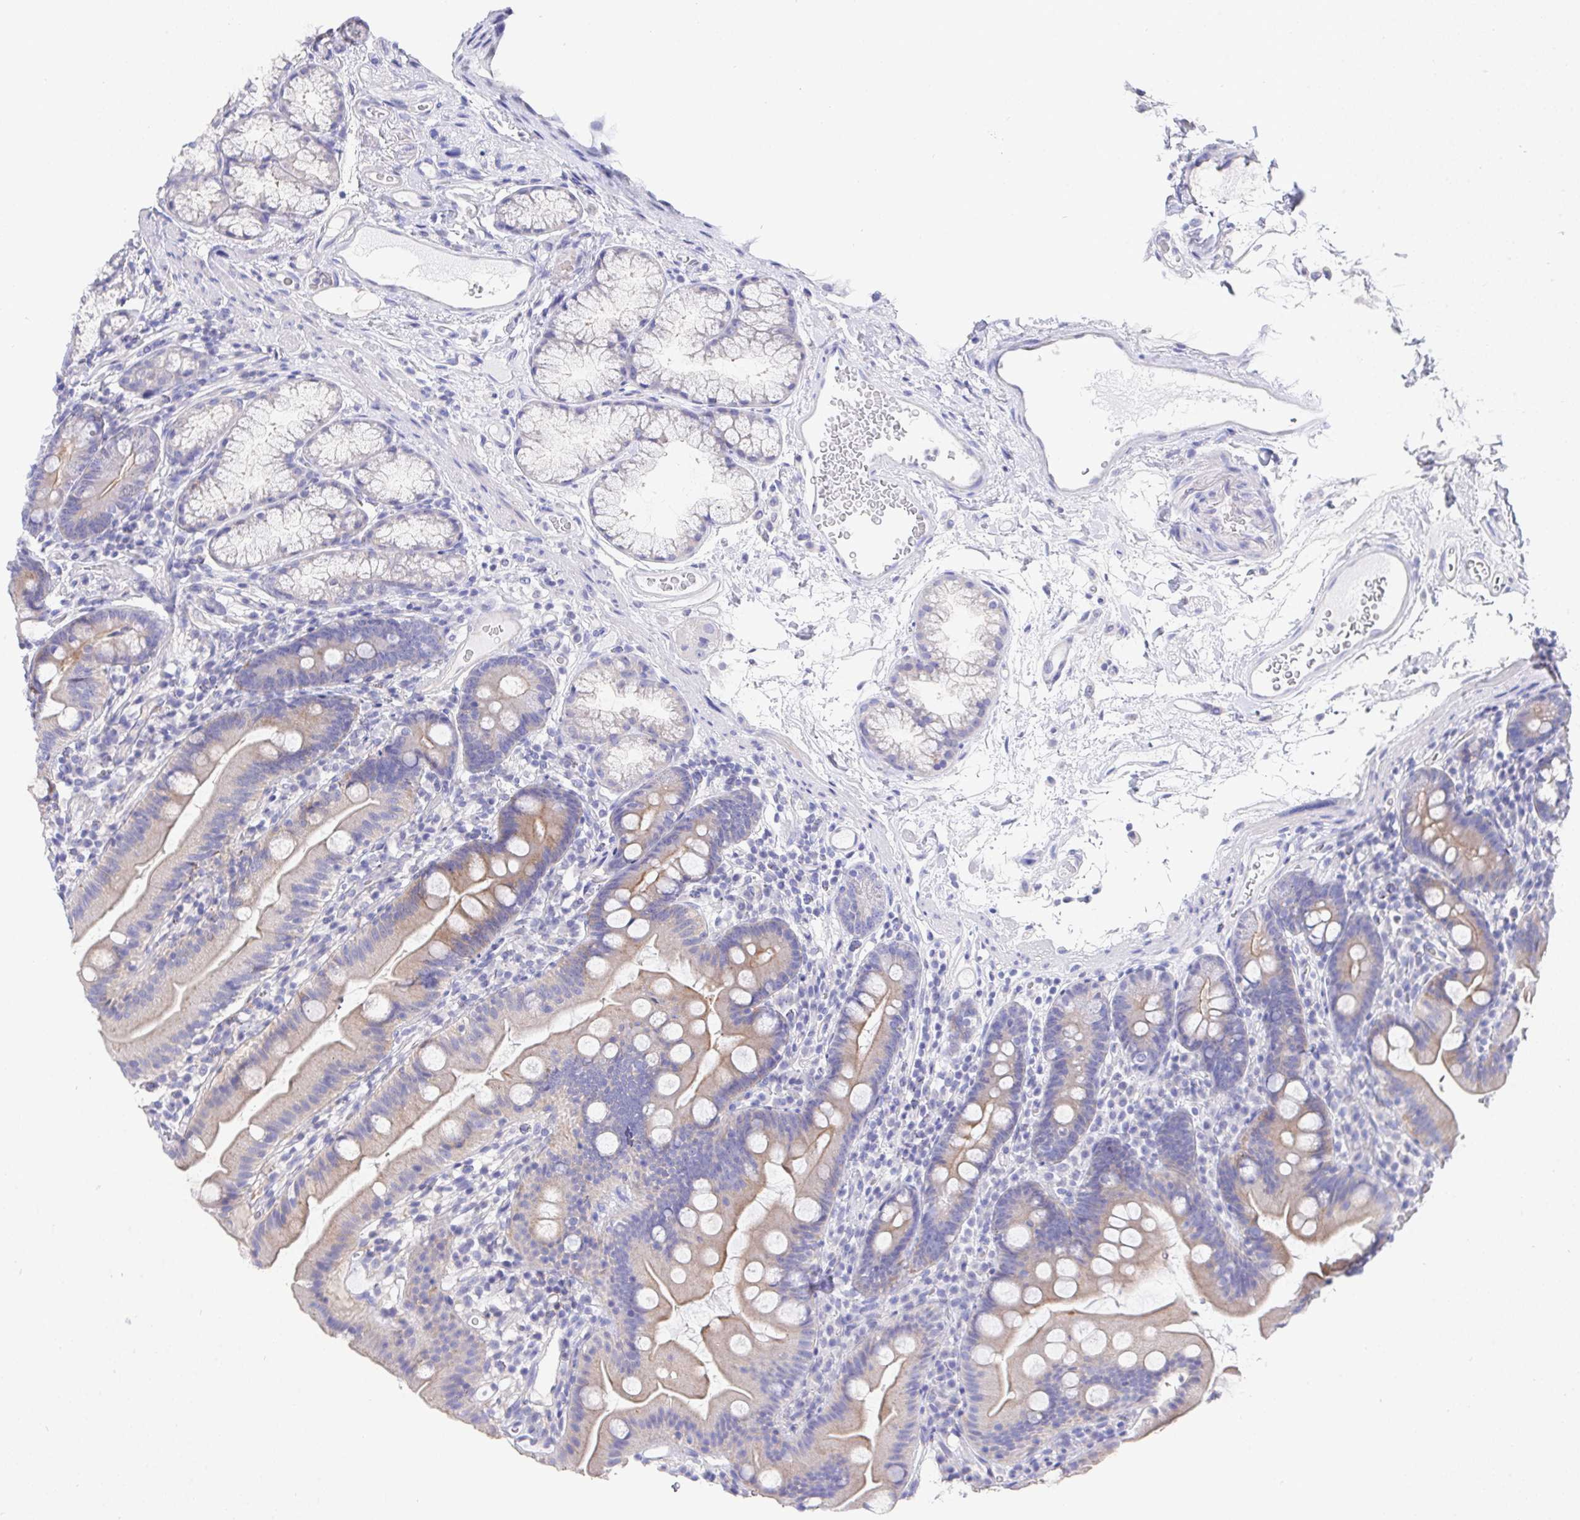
{"staining": {"intensity": "weak", "quantity": "<25%", "location": "cytoplasmic/membranous"}, "tissue": "duodenum", "cell_type": "Glandular cells", "image_type": "normal", "snomed": [{"axis": "morphology", "description": "Normal tissue, NOS"}, {"axis": "topography", "description": "Duodenum"}], "caption": "Photomicrograph shows no significant protein expression in glandular cells of benign duodenum. (DAB immunohistochemistry with hematoxylin counter stain).", "gene": "PRG3", "patient": {"sex": "female", "age": 67}}